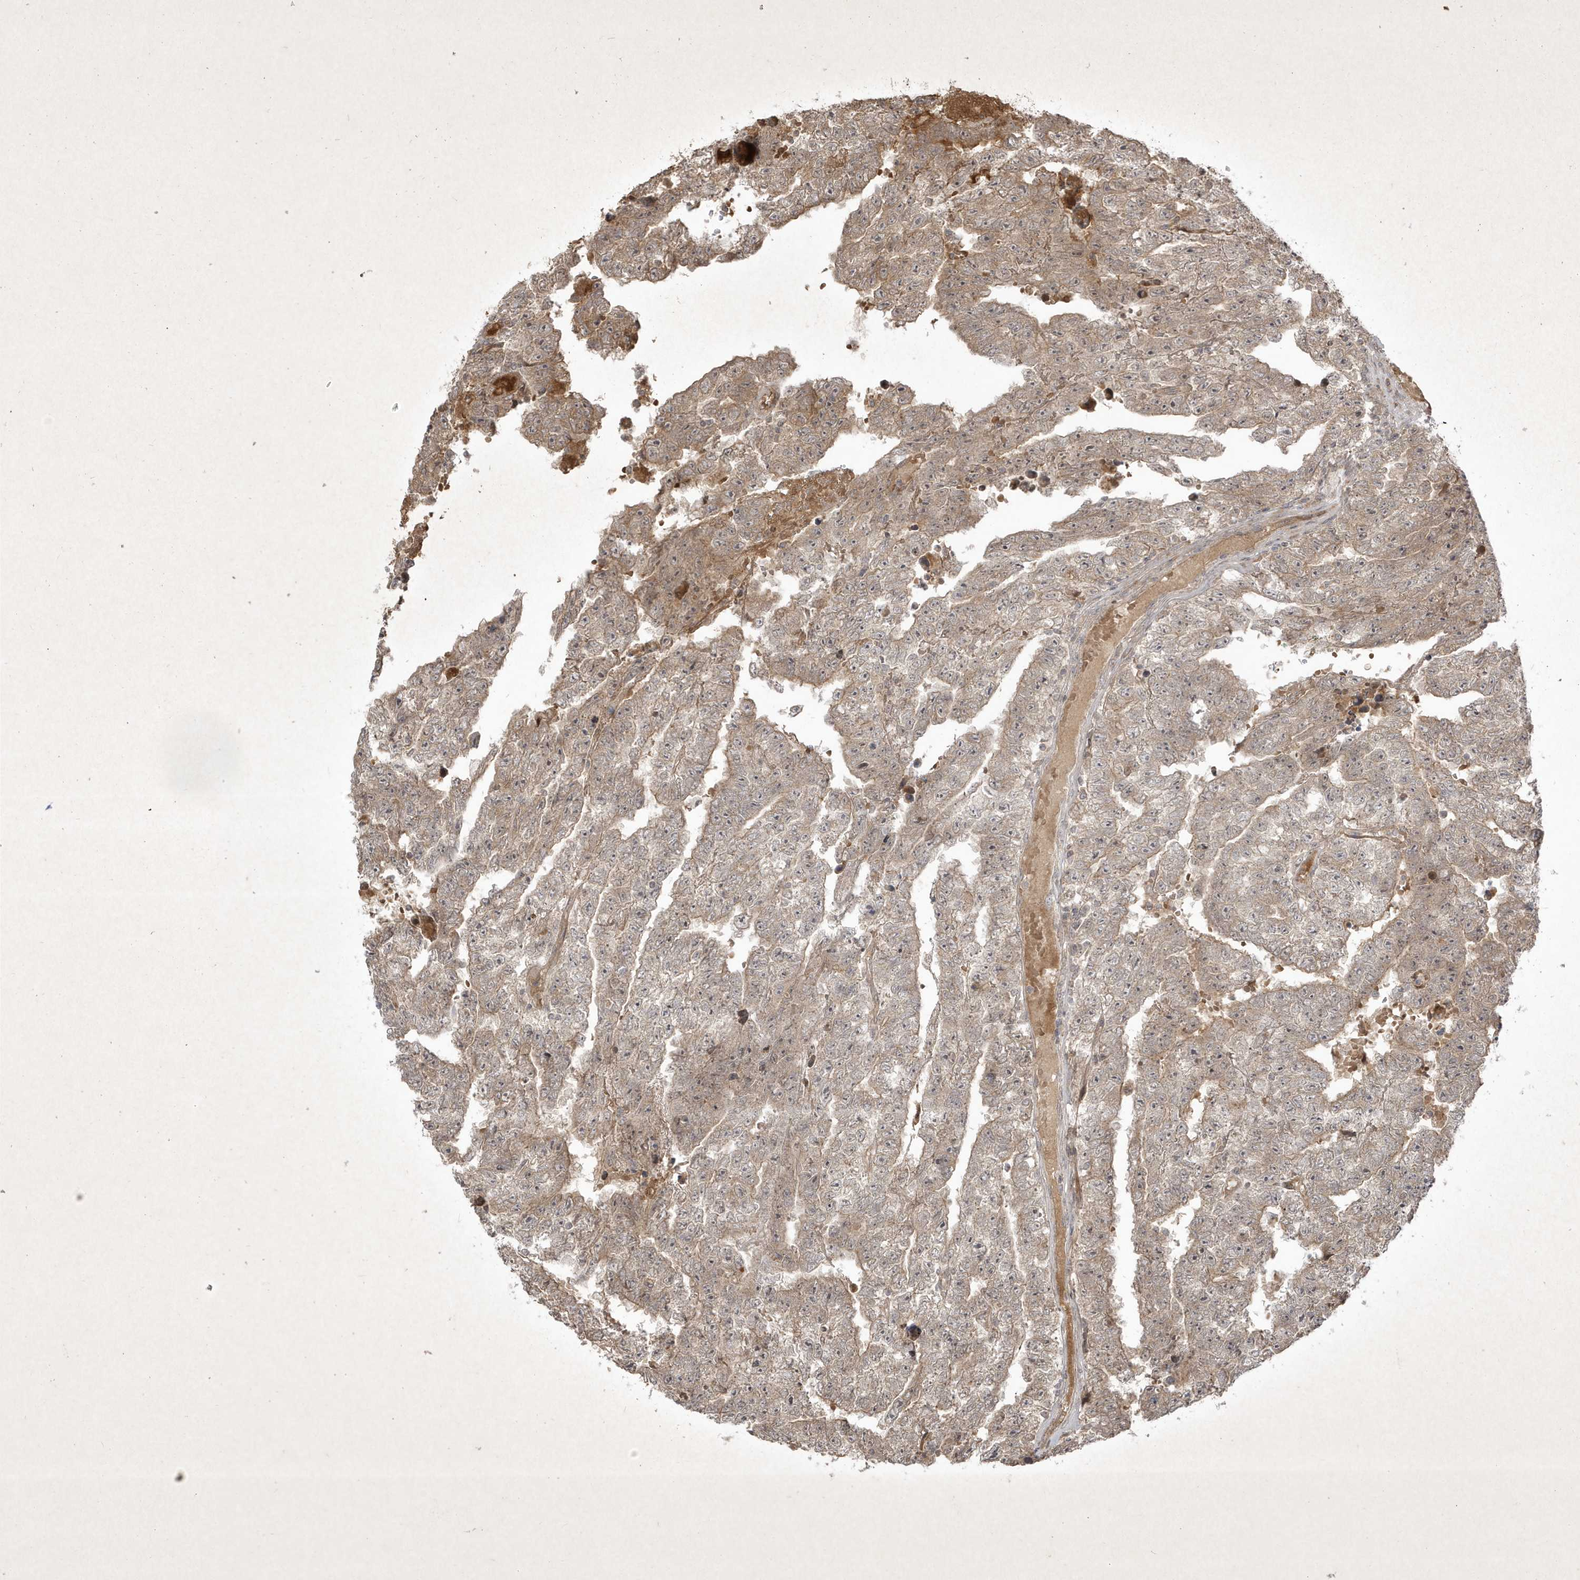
{"staining": {"intensity": "weak", "quantity": ">75%", "location": "cytoplasmic/membranous"}, "tissue": "testis cancer", "cell_type": "Tumor cells", "image_type": "cancer", "snomed": [{"axis": "morphology", "description": "Carcinoma, Embryonal, NOS"}, {"axis": "topography", "description": "Testis"}], "caption": "Protein expression analysis of human testis embryonal carcinoma reveals weak cytoplasmic/membranous expression in about >75% of tumor cells.", "gene": "FAM83C", "patient": {"sex": "male", "age": 25}}